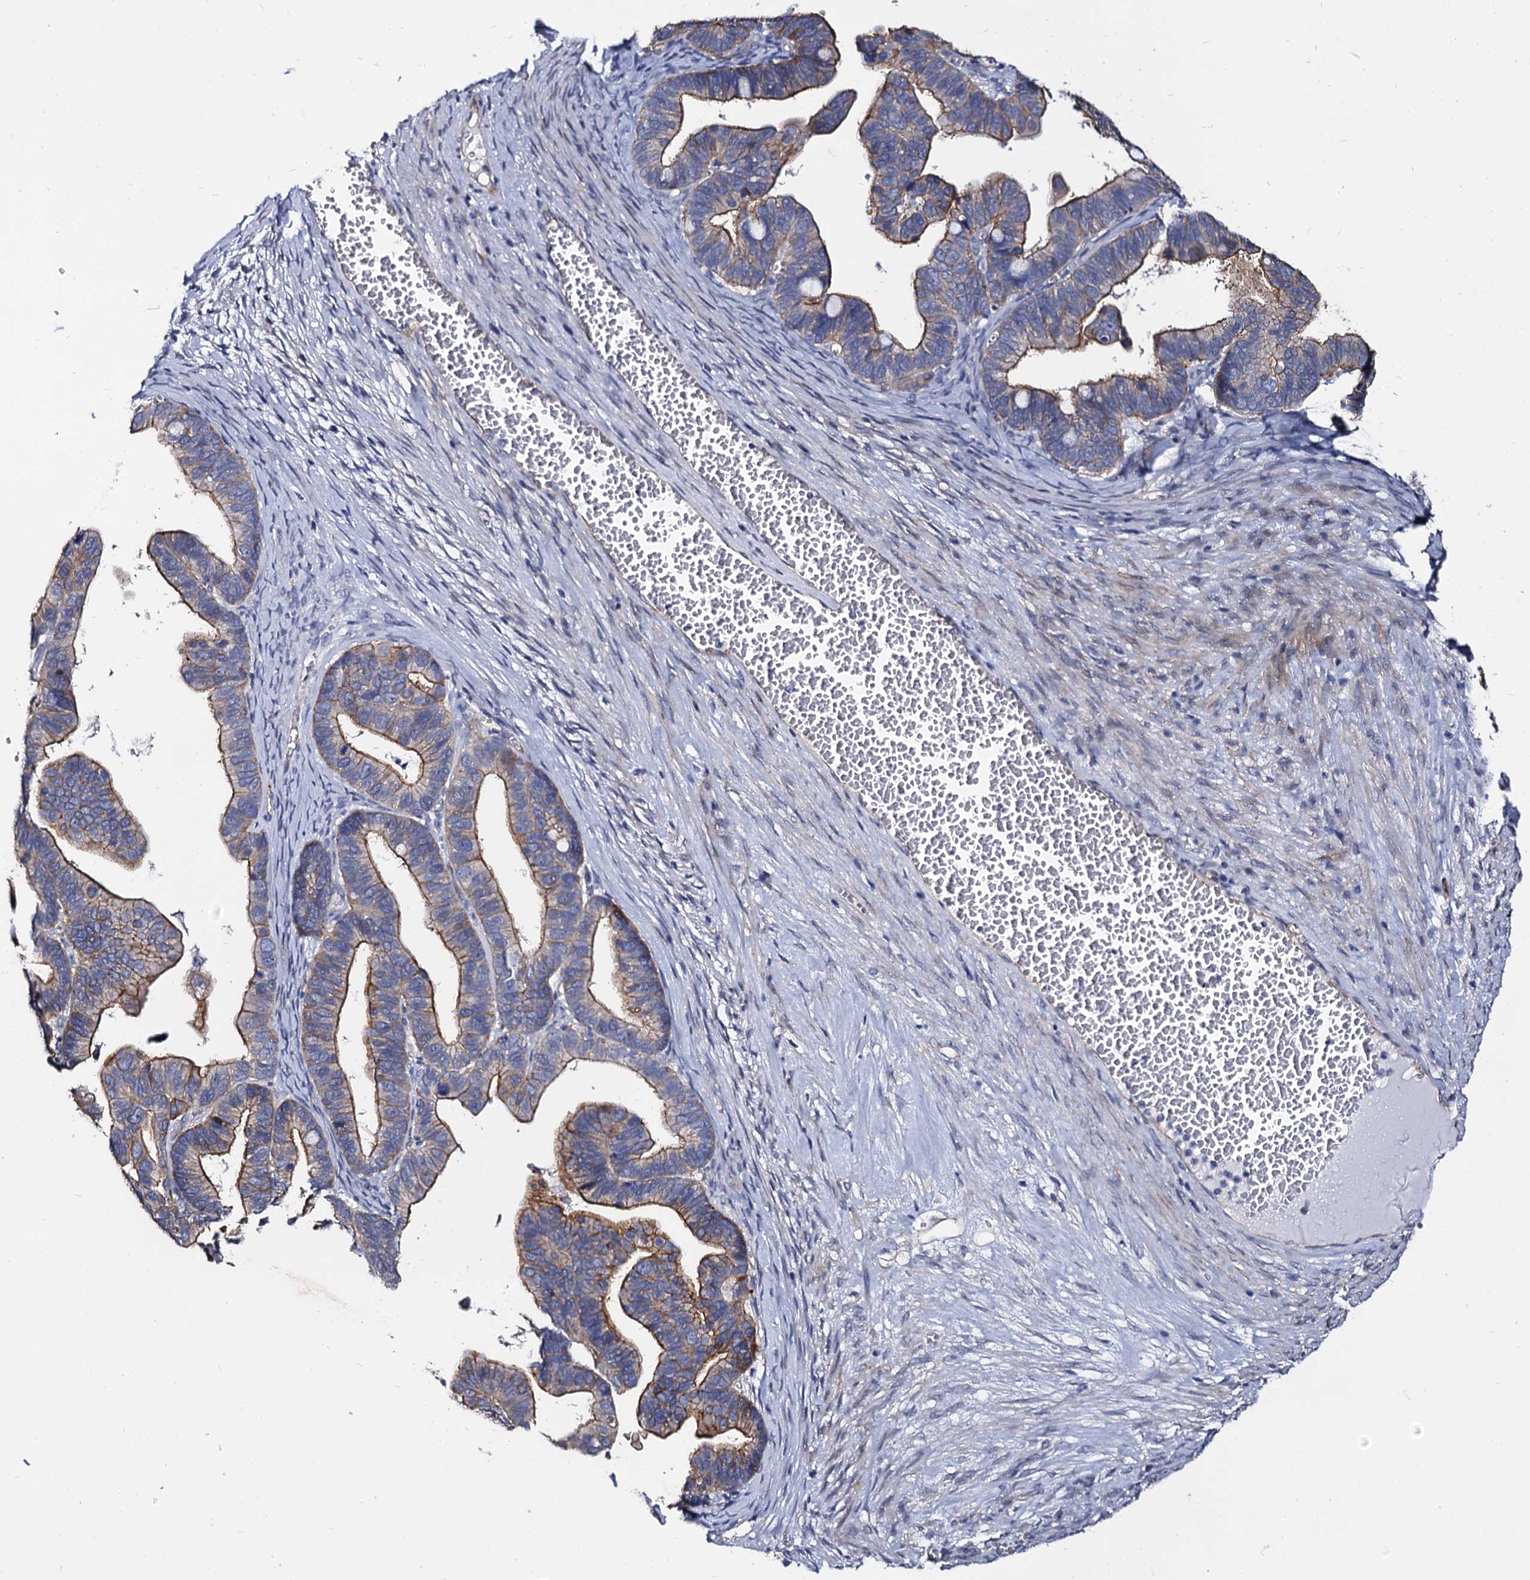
{"staining": {"intensity": "moderate", "quantity": "25%-75%", "location": "cytoplasmic/membranous"}, "tissue": "ovarian cancer", "cell_type": "Tumor cells", "image_type": "cancer", "snomed": [{"axis": "morphology", "description": "Cystadenocarcinoma, serous, NOS"}, {"axis": "topography", "description": "Ovary"}], "caption": "The micrograph shows staining of ovarian cancer (serous cystadenocarcinoma), revealing moderate cytoplasmic/membranous protein positivity (brown color) within tumor cells. (brown staining indicates protein expression, while blue staining denotes nuclei).", "gene": "CBFB", "patient": {"sex": "female", "age": 56}}